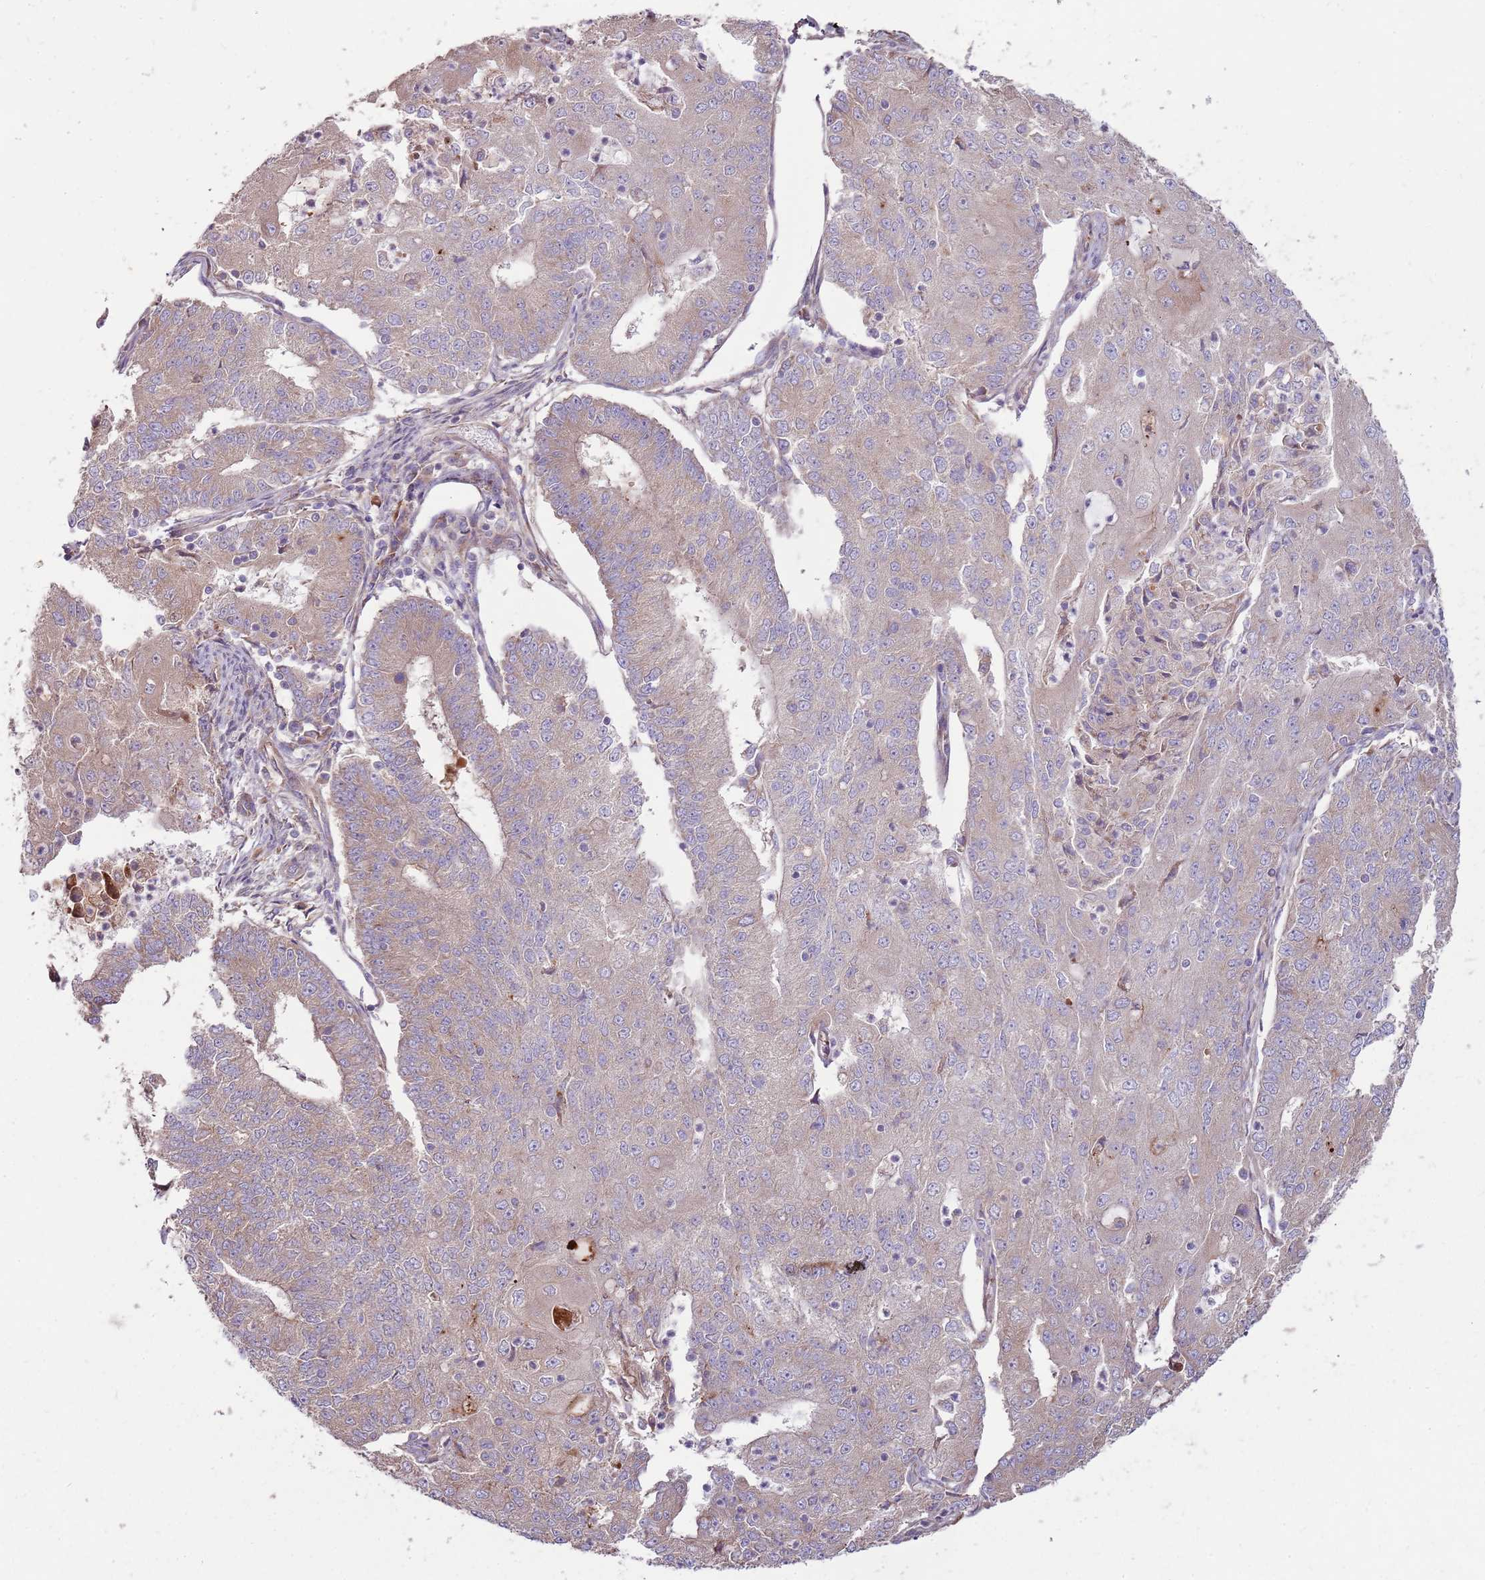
{"staining": {"intensity": "weak", "quantity": ">75%", "location": "cytoplasmic/membranous"}, "tissue": "endometrial cancer", "cell_type": "Tumor cells", "image_type": "cancer", "snomed": [{"axis": "morphology", "description": "Adenocarcinoma, NOS"}, {"axis": "topography", "description": "Endometrium"}], "caption": "Immunohistochemistry photomicrograph of neoplastic tissue: endometrial cancer (adenocarcinoma) stained using immunohistochemistry (IHC) exhibits low levels of weak protein expression localized specifically in the cytoplasmic/membranous of tumor cells, appearing as a cytoplasmic/membranous brown color.", "gene": "EMC1", "patient": {"sex": "female", "age": 56}}